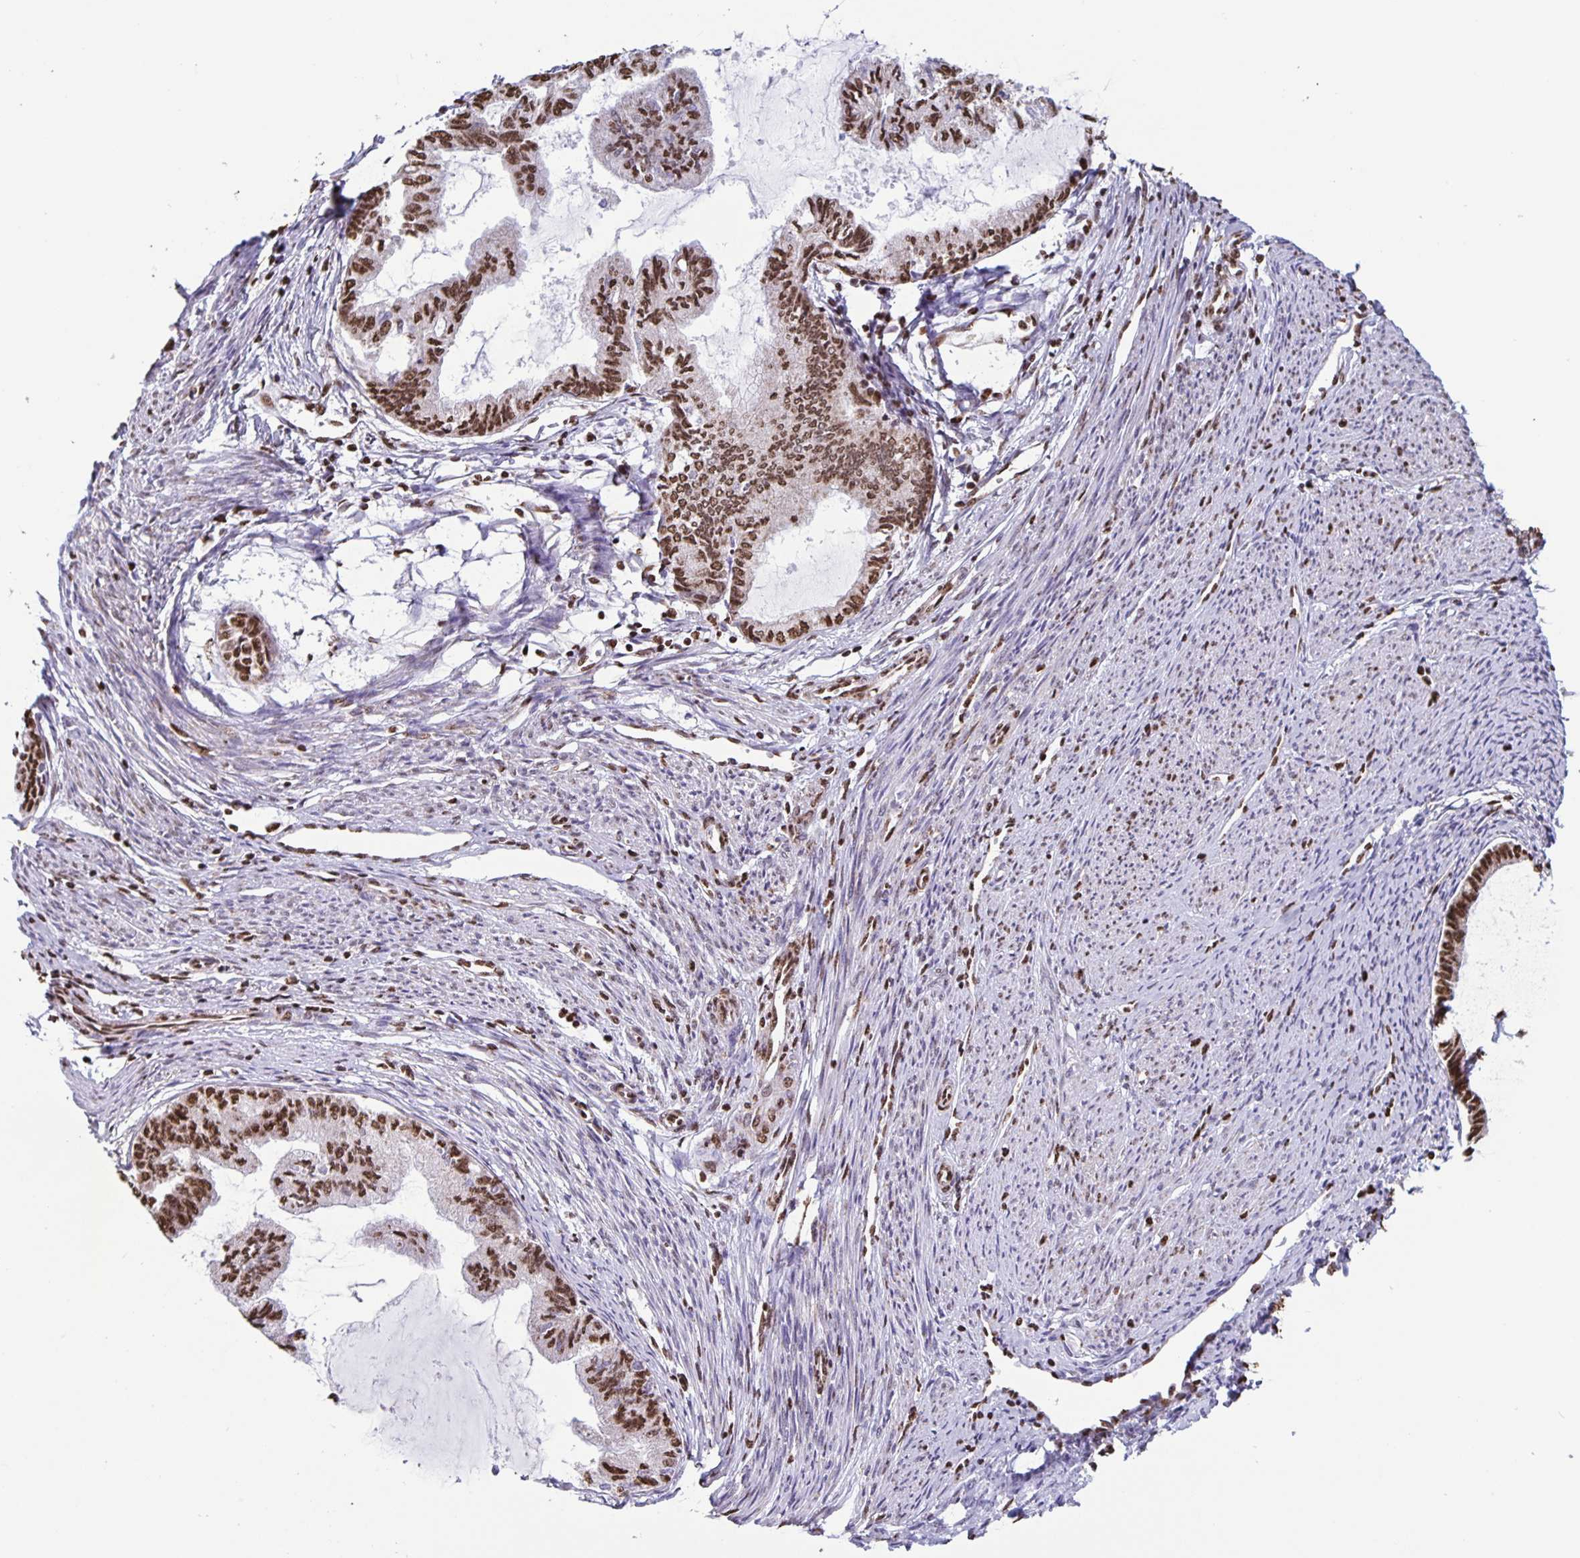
{"staining": {"intensity": "strong", "quantity": ">75%", "location": "nuclear"}, "tissue": "endometrial cancer", "cell_type": "Tumor cells", "image_type": "cancer", "snomed": [{"axis": "morphology", "description": "Adenocarcinoma, NOS"}, {"axis": "topography", "description": "Endometrium"}], "caption": "Endometrial adenocarcinoma stained for a protein (brown) demonstrates strong nuclear positive positivity in approximately >75% of tumor cells.", "gene": "DUT", "patient": {"sex": "female", "age": 86}}